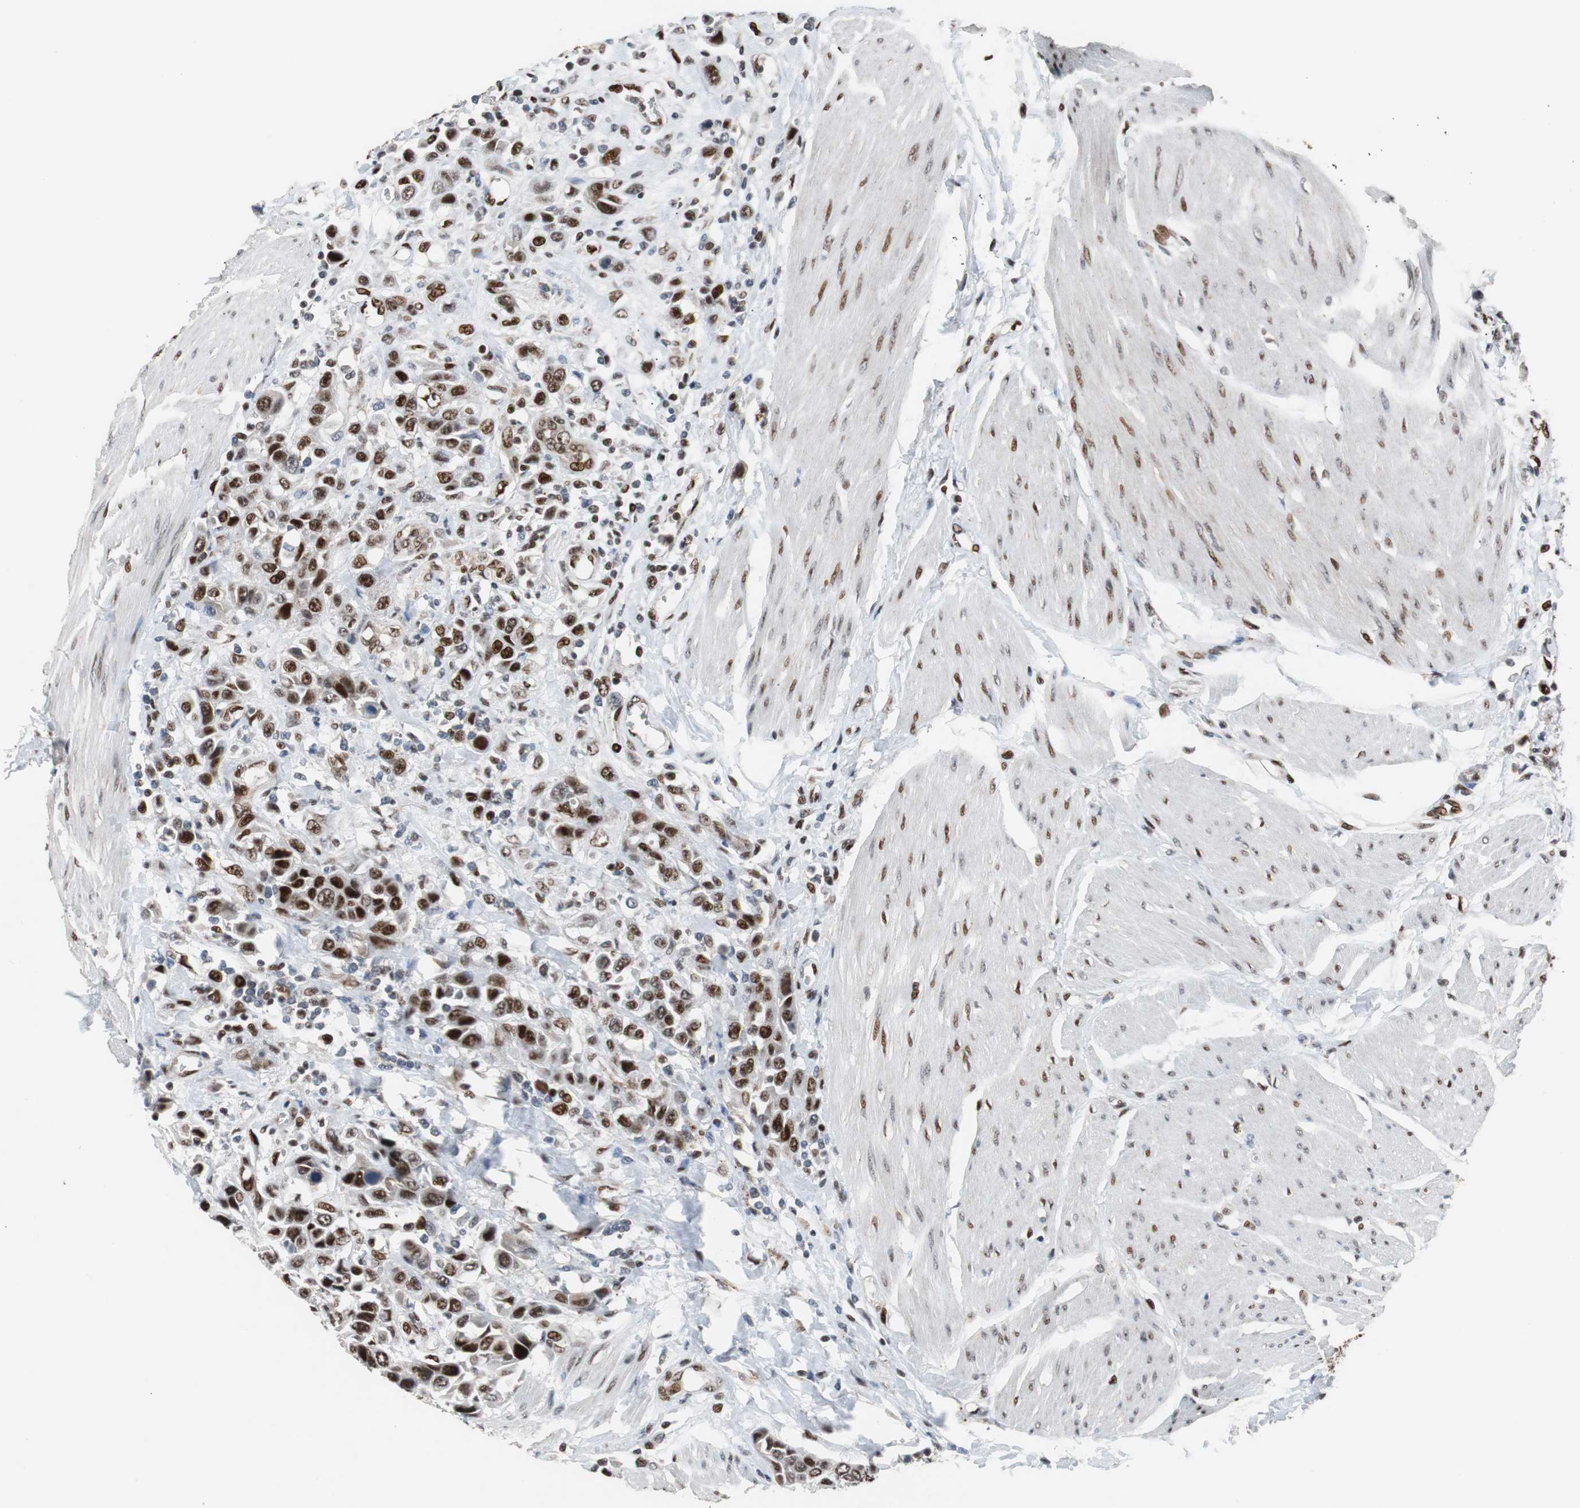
{"staining": {"intensity": "strong", "quantity": ">75%", "location": "nuclear"}, "tissue": "urothelial cancer", "cell_type": "Tumor cells", "image_type": "cancer", "snomed": [{"axis": "morphology", "description": "Urothelial carcinoma, High grade"}, {"axis": "topography", "description": "Urinary bladder"}], "caption": "This histopathology image shows urothelial cancer stained with IHC to label a protein in brown. The nuclear of tumor cells show strong positivity for the protein. Nuclei are counter-stained blue.", "gene": "NBL1", "patient": {"sex": "male", "age": 50}}